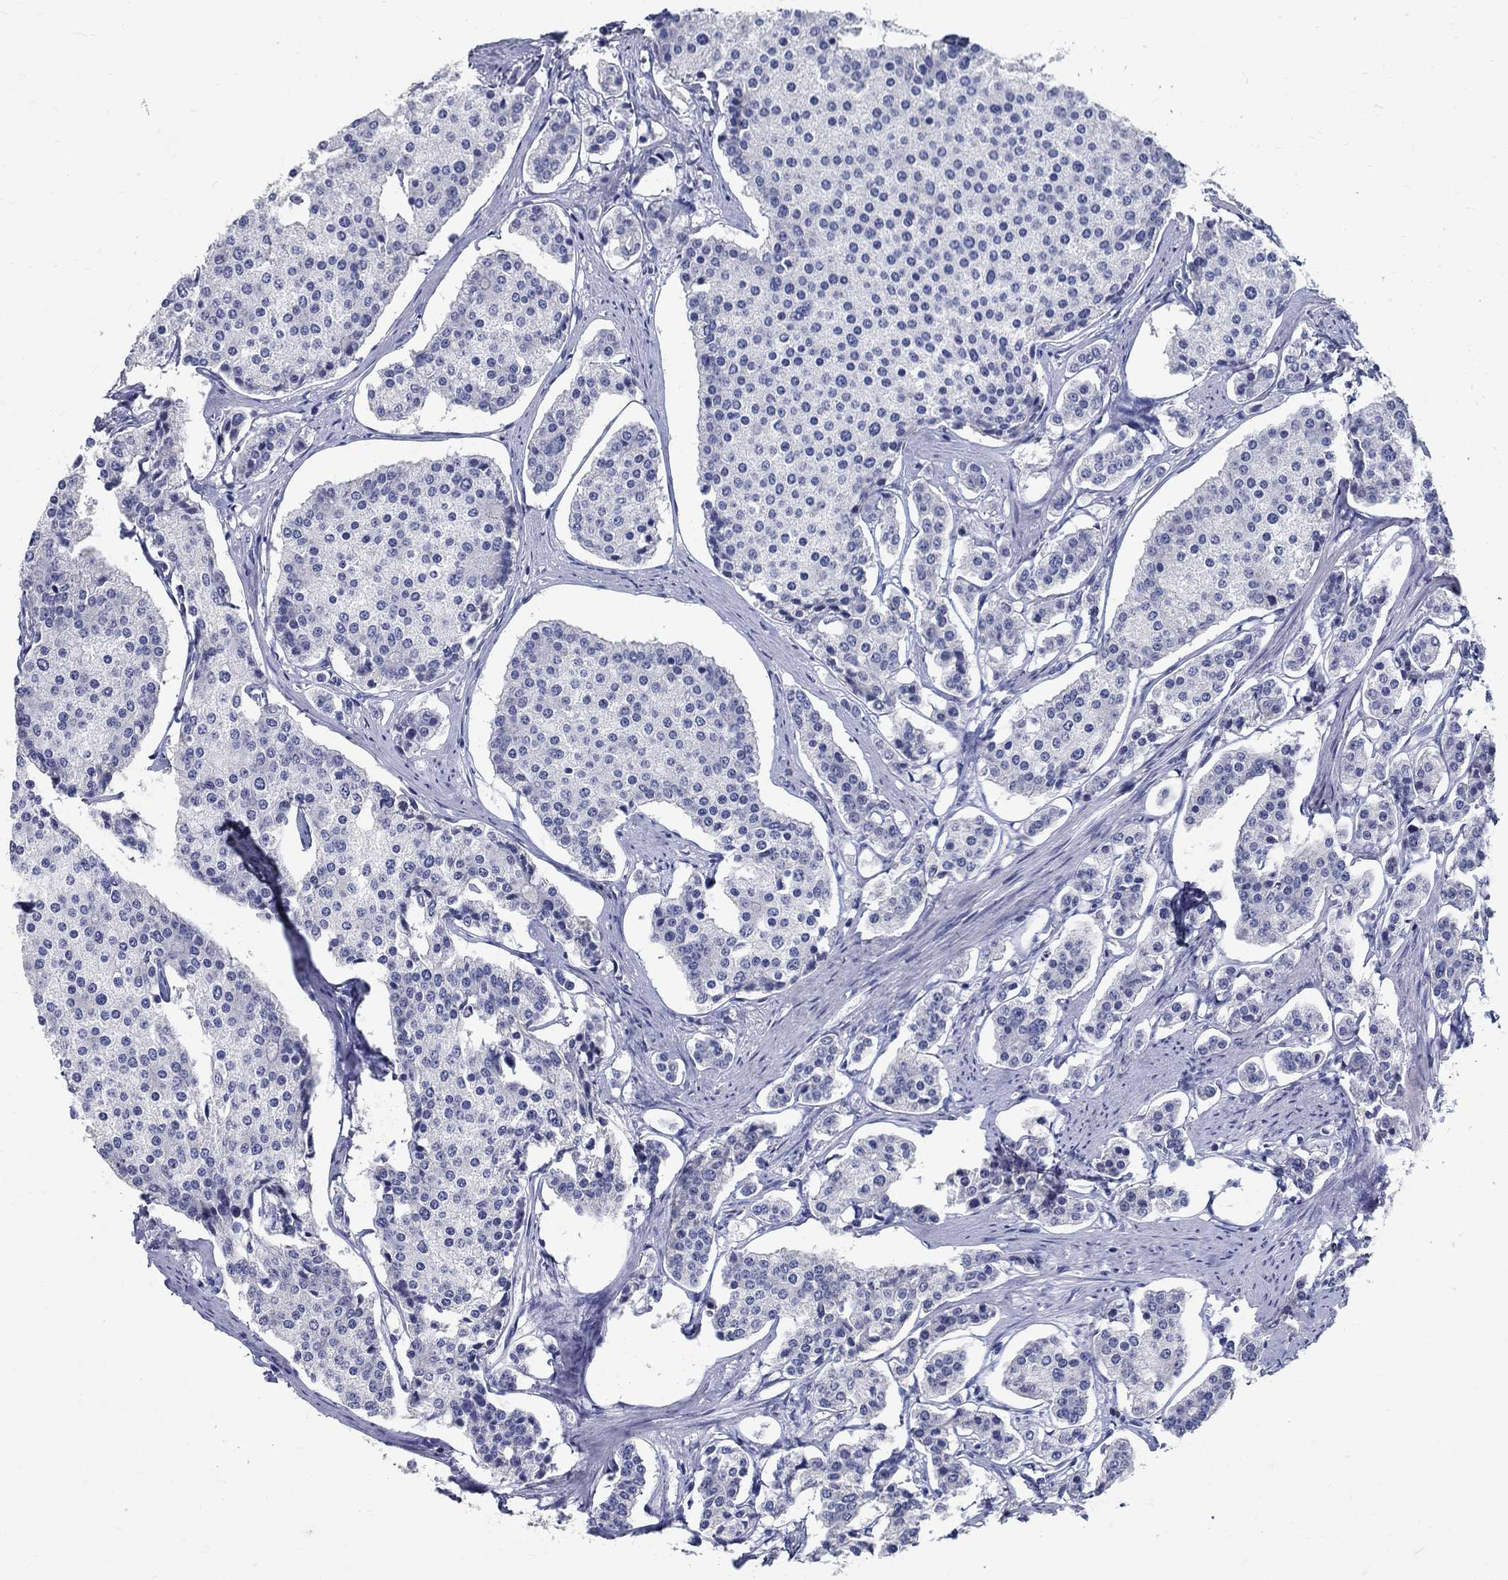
{"staining": {"intensity": "negative", "quantity": "none", "location": "none"}, "tissue": "carcinoid", "cell_type": "Tumor cells", "image_type": "cancer", "snomed": [{"axis": "morphology", "description": "Carcinoid, malignant, NOS"}, {"axis": "topography", "description": "Small intestine"}], "caption": "Tumor cells are negative for protein expression in human carcinoid. (Immunohistochemistry (ihc), brightfield microscopy, high magnification).", "gene": "SOX2", "patient": {"sex": "female", "age": 65}}